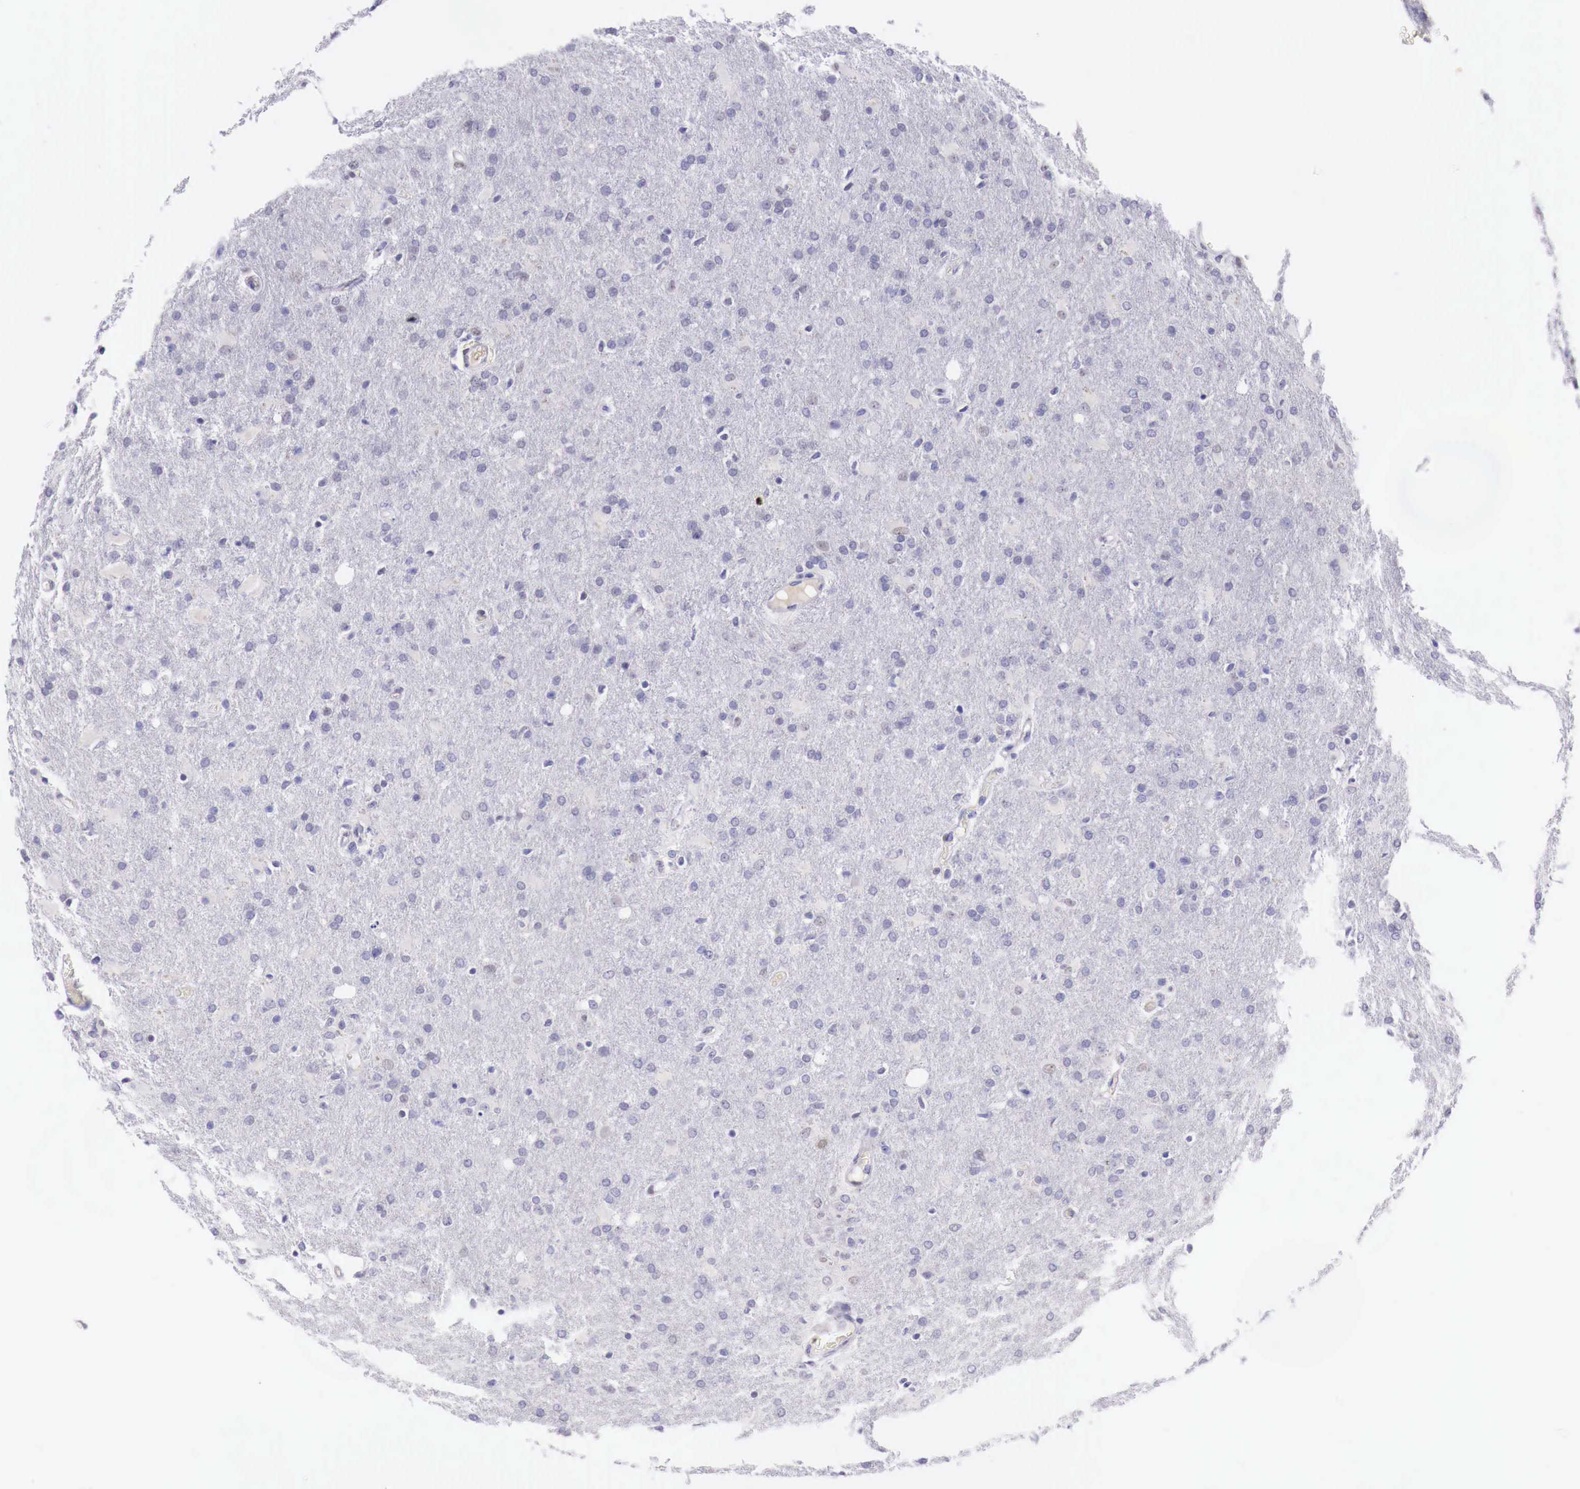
{"staining": {"intensity": "negative", "quantity": "none", "location": "none"}, "tissue": "glioma", "cell_type": "Tumor cells", "image_type": "cancer", "snomed": [{"axis": "morphology", "description": "Glioma, malignant, High grade"}, {"axis": "topography", "description": "Brain"}], "caption": "Protein analysis of malignant high-grade glioma displays no significant staining in tumor cells.", "gene": "BCL6", "patient": {"sex": "male", "age": 68}}